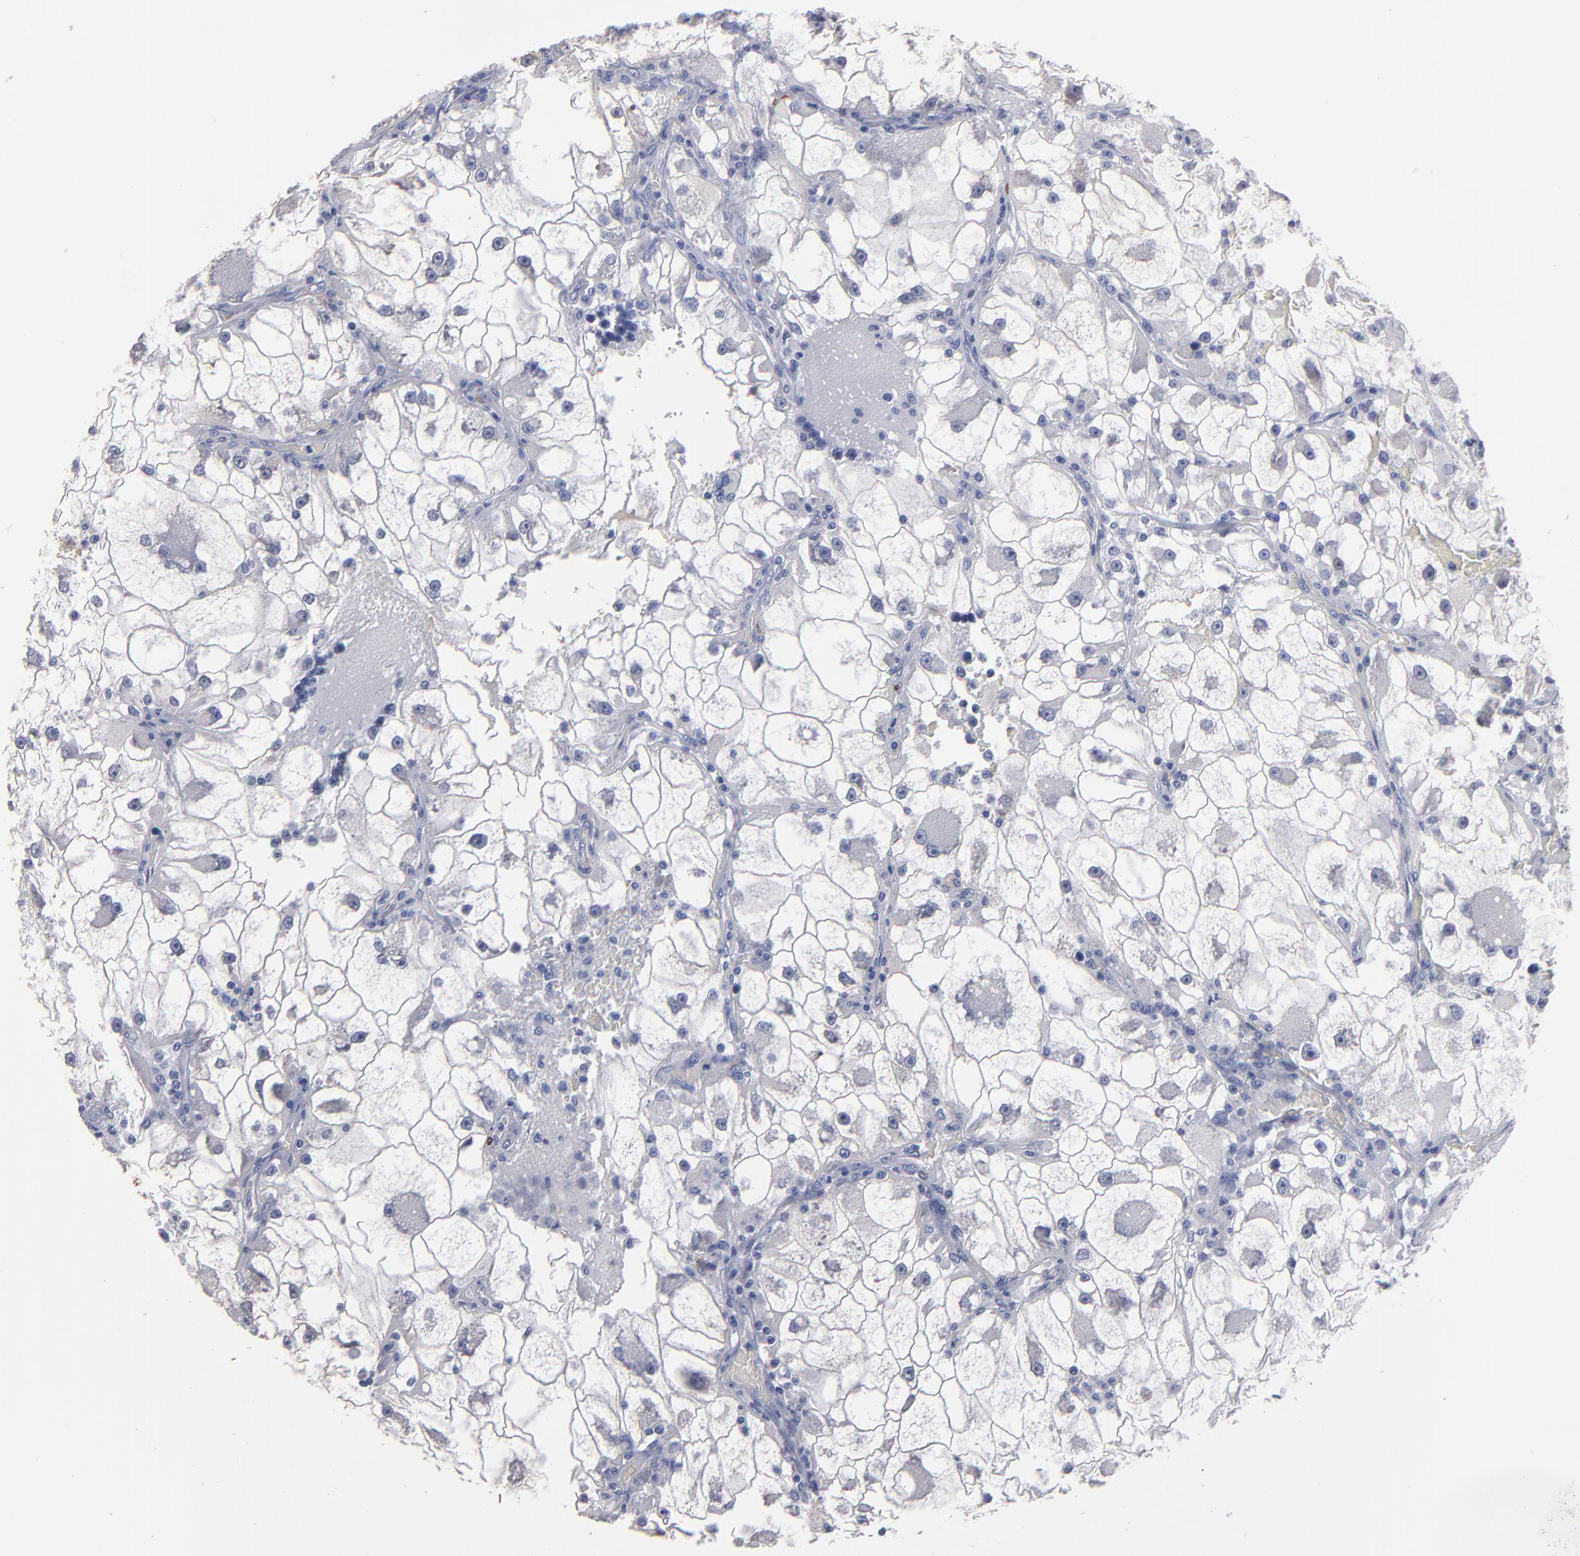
{"staining": {"intensity": "negative", "quantity": "none", "location": "none"}, "tissue": "renal cancer", "cell_type": "Tumor cells", "image_type": "cancer", "snomed": [{"axis": "morphology", "description": "Adenocarcinoma, NOS"}, {"axis": "topography", "description": "Kidney"}], "caption": "Tumor cells are negative for brown protein staining in adenocarcinoma (renal).", "gene": "FABP4", "patient": {"sex": "female", "age": 73}}